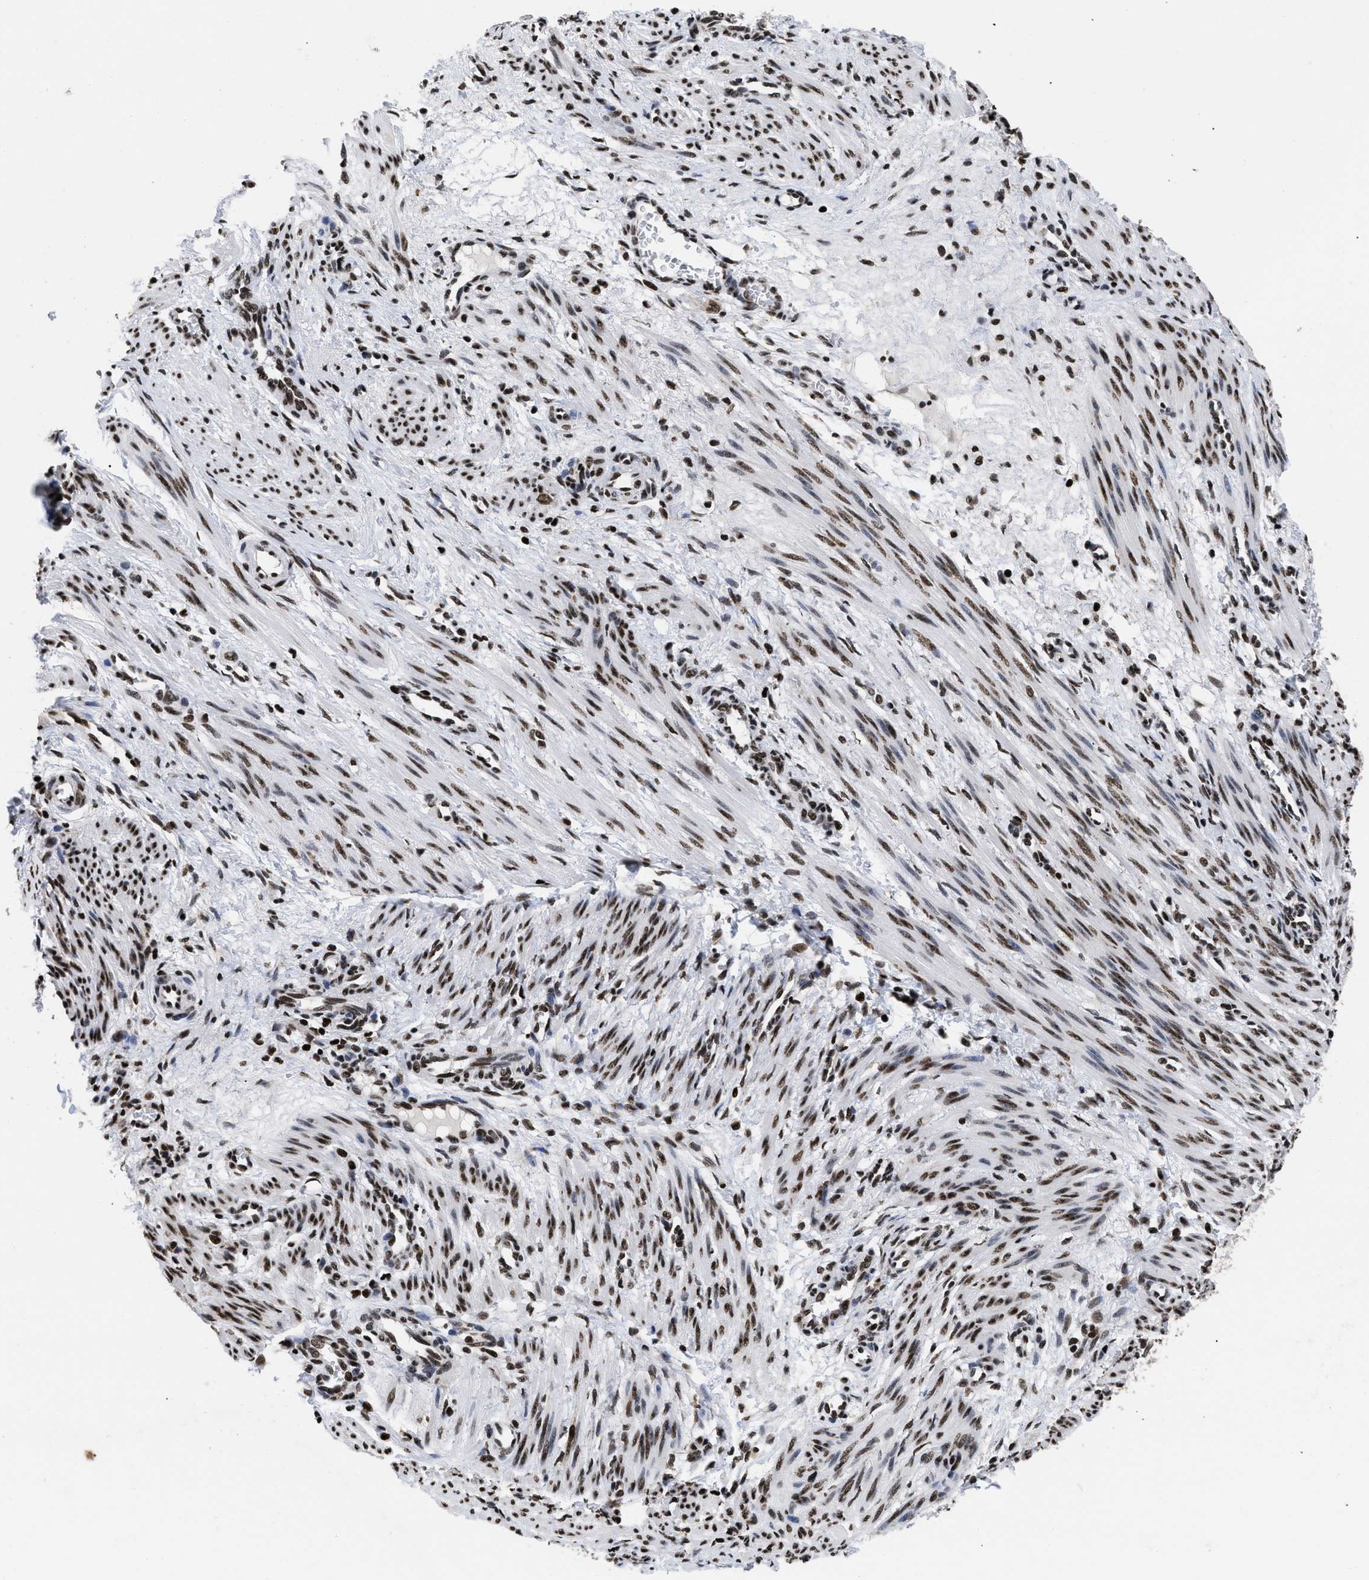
{"staining": {"intensity": "strong", "quantity": ">75%", "location": "cytoplasmic/membranous"}, "tissue": "smooth muscle", "cell_type": "Smooth muscle cells", "image_type": "normal", "snomed": [{"axis": "morphology", "description": "Normal tissue, NOS"}, {"axis": "topography", "description": "Endometrium"}], "caption": "Protein staining by immunohistochemistry (IHC) displays strong cytoplasmic/membranous expression in approximately >75% of smooth muscle cells in unremarkable smooth muscle.", "gene": "CALHM3", "patient": {"sex": "female", "age": 33}}